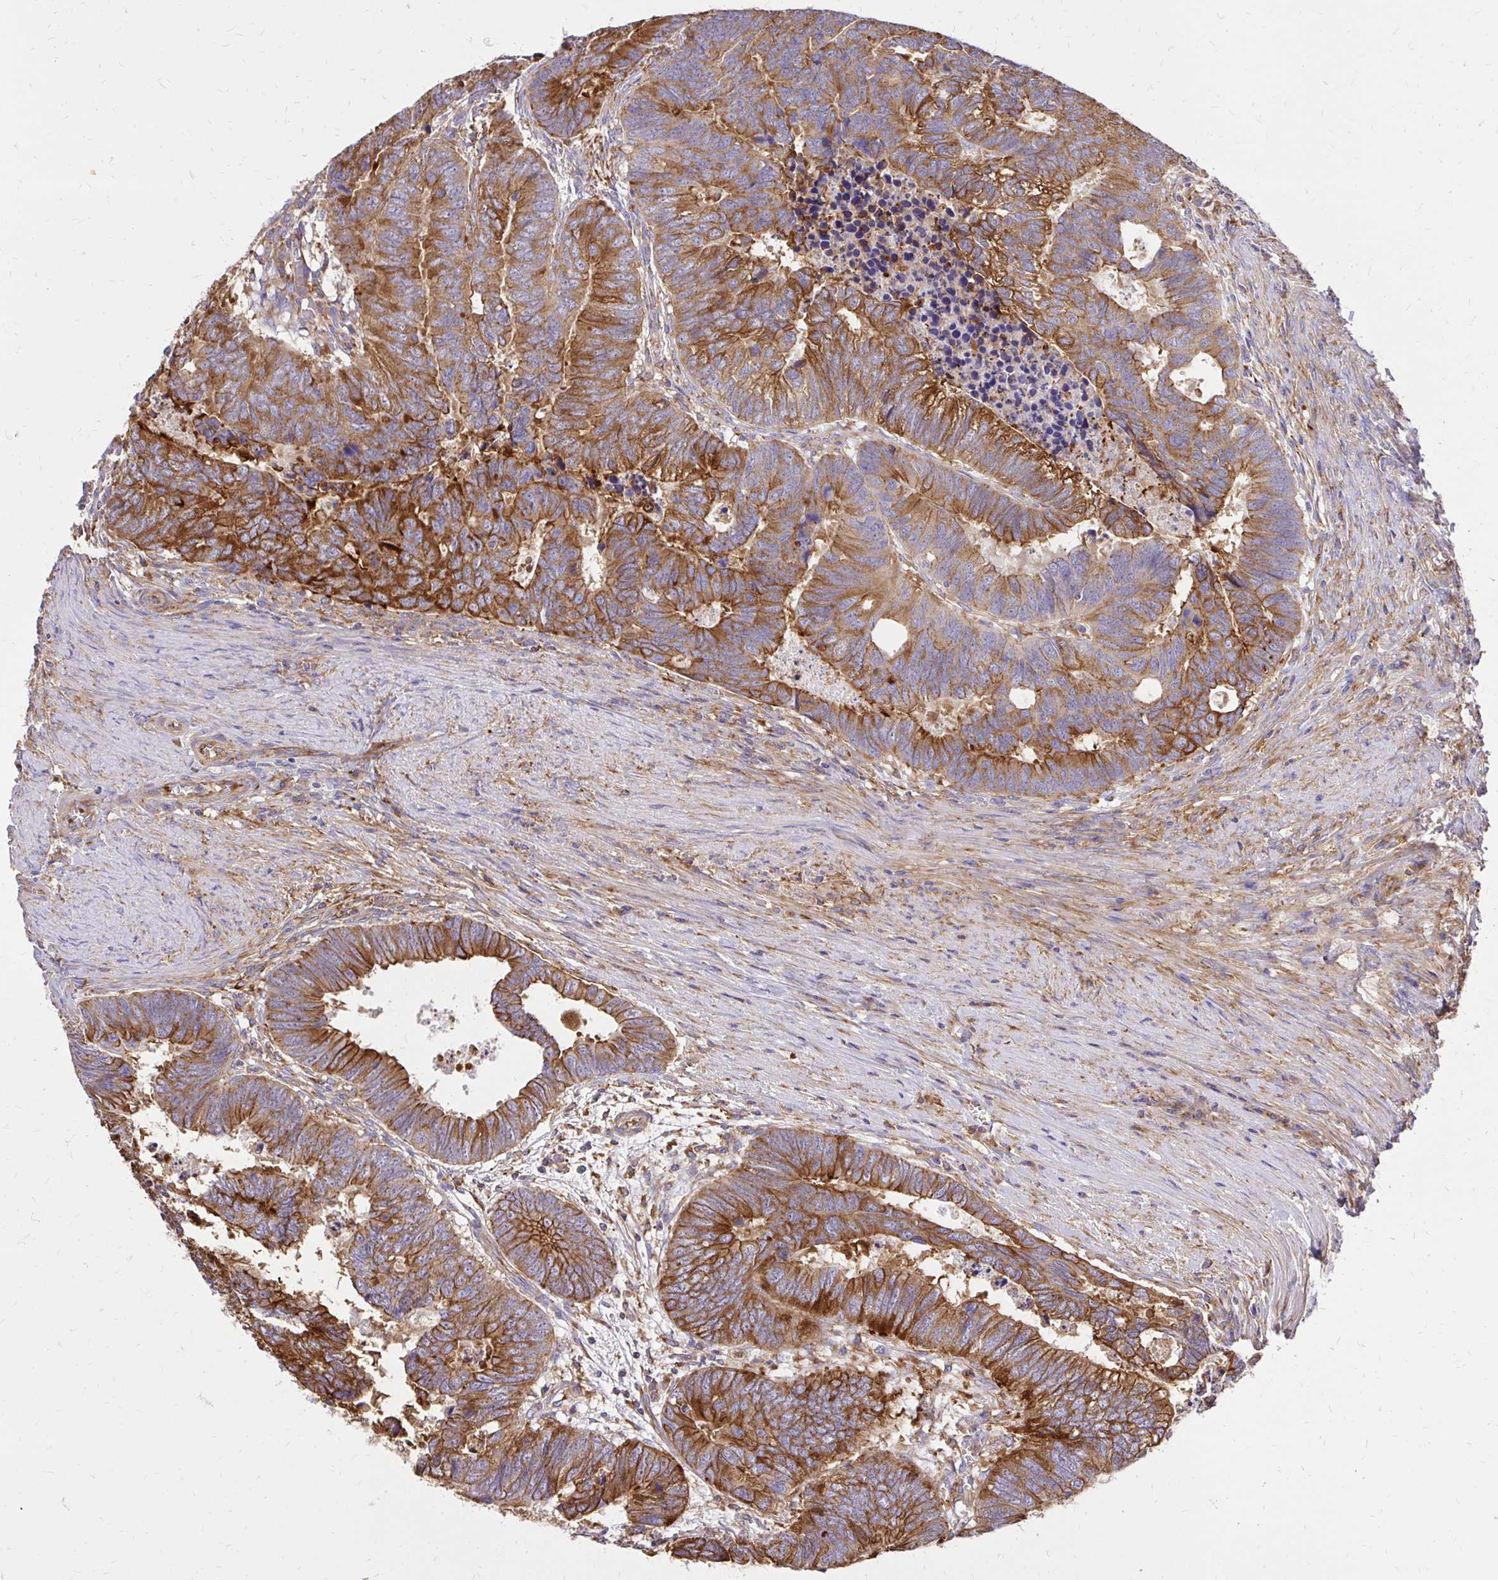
{"staining": {"intensity": "strong", "quantity": ">75%", "location": "cytoplasmic/membranous"}, "tissue": "colorectal cancer", "cell_type": "Tumor cells", "image_type": "cancer", "snomed": [{"axis": "morphology", "description": "Adenocarcinoma, NOS"}, {"axis": "topography", "description": "Colon"}], "caption": "An image showing strong cytoplasmic/membranous expression in approximately >75% of tumor cells in adenocarcinoma (colorectal), as visualized by brown immunohistochemical staining.", "gene": "ABCB10", "patient": {"sex": "male", "age": 62}}